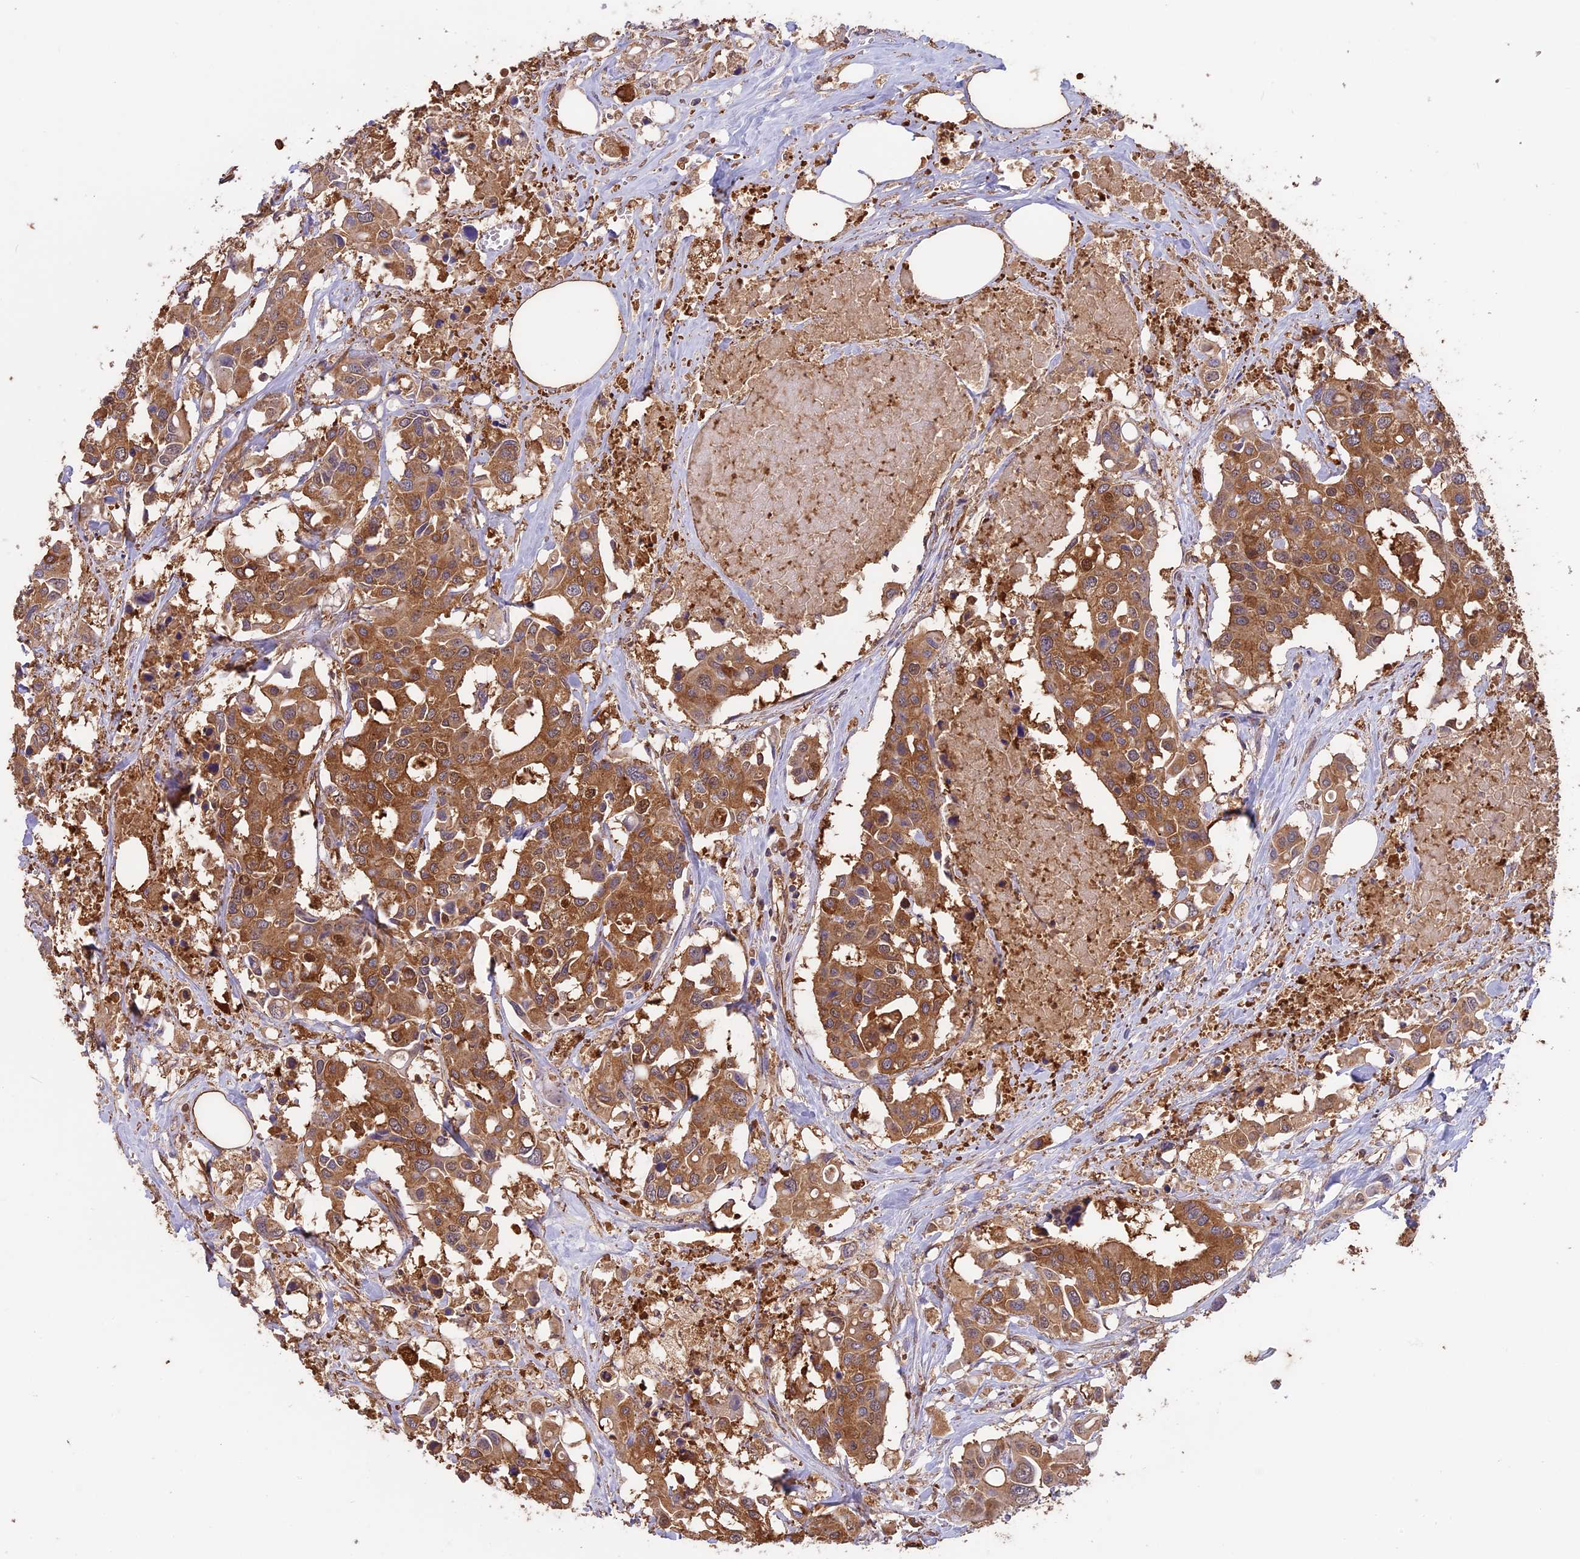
{"staining": {"intensity": "moderate", "quantity": ">75%", "location": "cytoplasmic/membranous"}, "tissue": "colorectal cancer", "cell_type": "Tumor cells", "image_type": "cancer", "snomed": [{"axis": "morphology", "description": "Adenocarcinoma, NOS"}, {"axis": "topography", "description": "Colon"}], "caption": "This is an image of immunohistochemistry staining of adenocarcinoma (colorectal), which shows moderate expression in the cytoplasmic/membranous of tumor cells.", "gene": "ARHGAP19", "patient": {"sex": "male", "age": 77}}